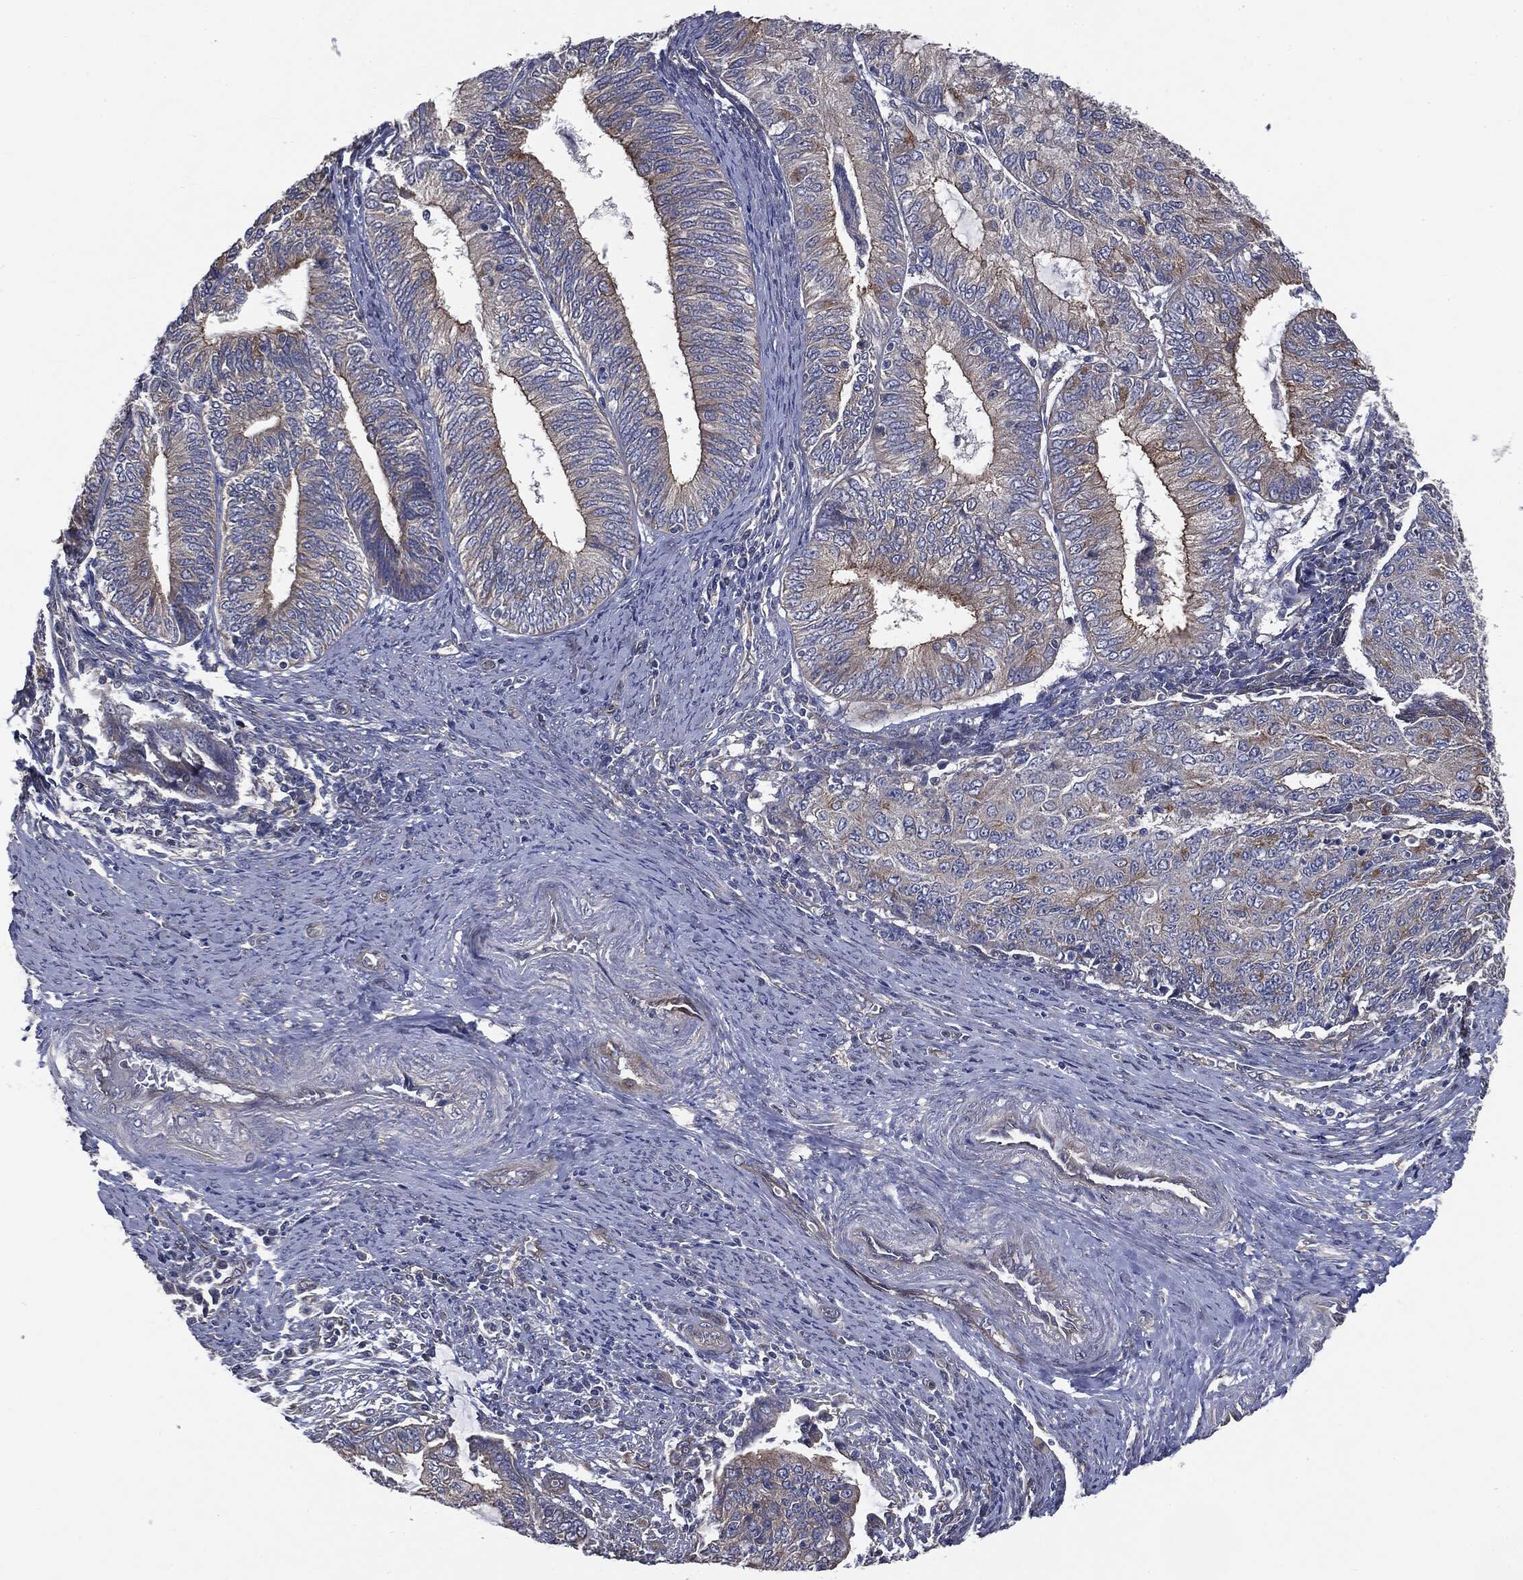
{"staining": {"intensity": "moderate", "quantity": "<25%", "location": "cytoplasmic/membranous"}, "tissue": "endometrial cancer", "cell_type": "Tumor cells", "image_type": "cancer", "snomed": [{"axis": "morphology", "description": "Adenocarcinoma, NOS"}, {"axis": "topography", "description": "Endometrium"}], "caption": "Immunohistochemical staining of human adenocarcinoma (endometrial) exhibits low levels of moderate cytoplasmic/membranous protein expression in approximately <25% of tumor cells.", "gene": "EPS15L1", "patient": {"sex": "female", "age": 82}}